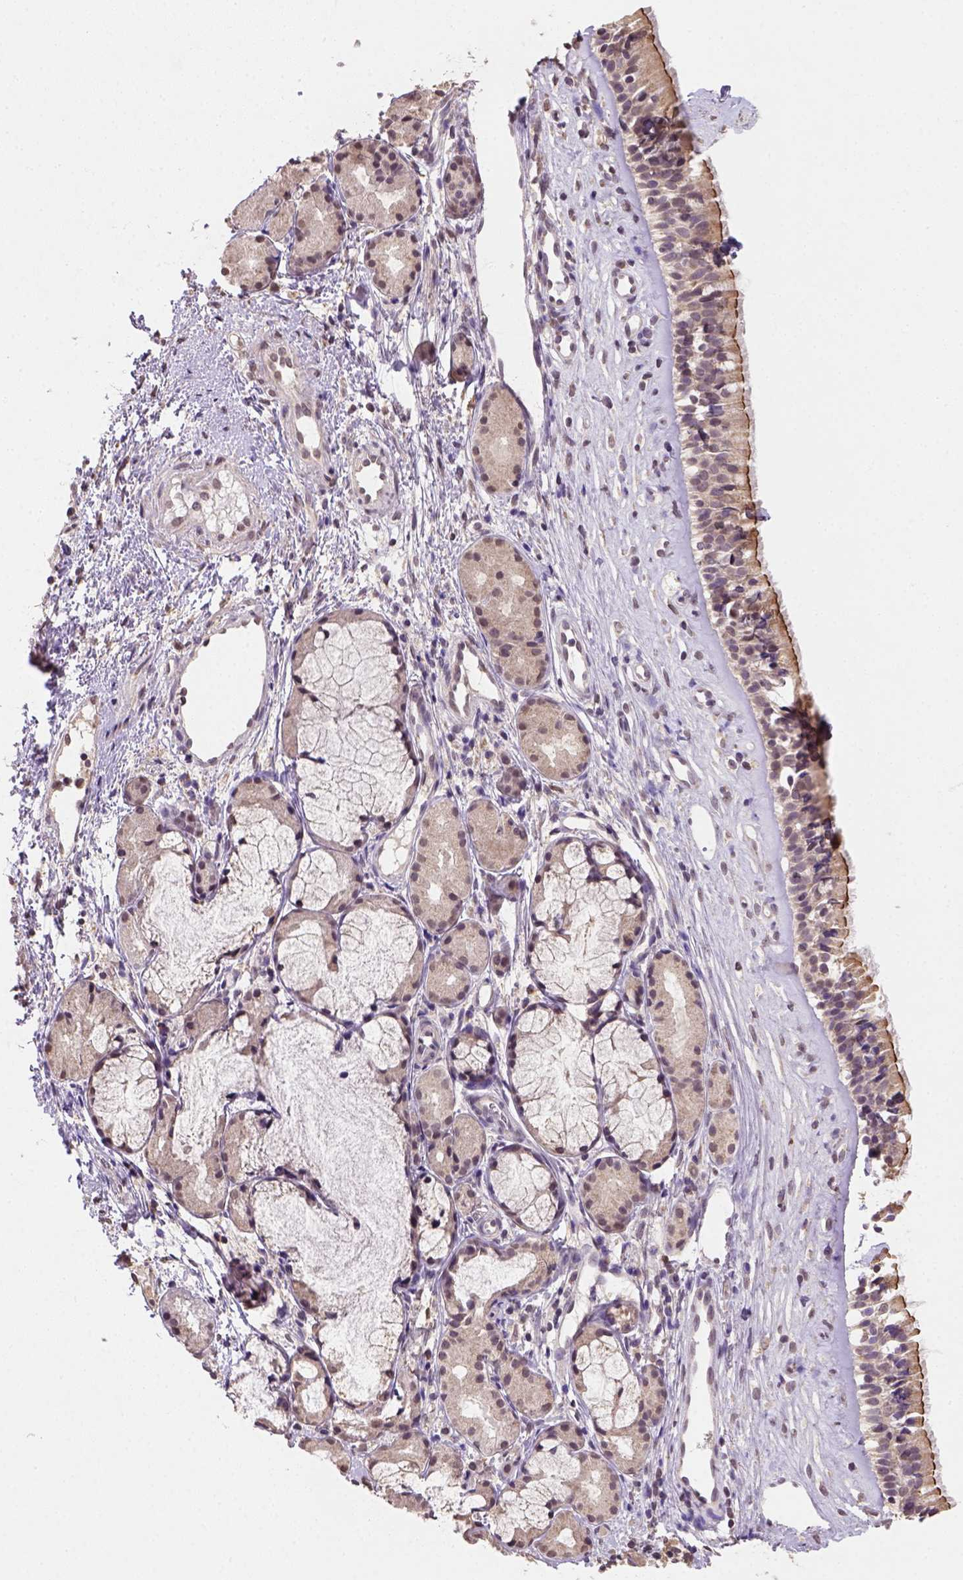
{"staining": {"intensity": "strong", "quantity": "<25%", "location": "cytoplasmic/membranous"}, "tissue": "nasopharynx", "cell_type": "Respiratory epithelial cells", "image_type": "normal", "snomed": [{"axis": "morphology", "description": "Normal tissue, NOS"}, {"axis": "topography", "description": "Nasopharynx"}], "caption": "Protein staining of unremarkable nasopharynx exhibits strong cytoplasmic/membranous positivity in about <25% of respiratory epithelial cells. (DAB (3,3'-diaminobenzidine) IHC, brown staining for protein, blue staining for nuclei).", "gene": "NUDT10", "patient": {"sex": "female", "age": 52}}